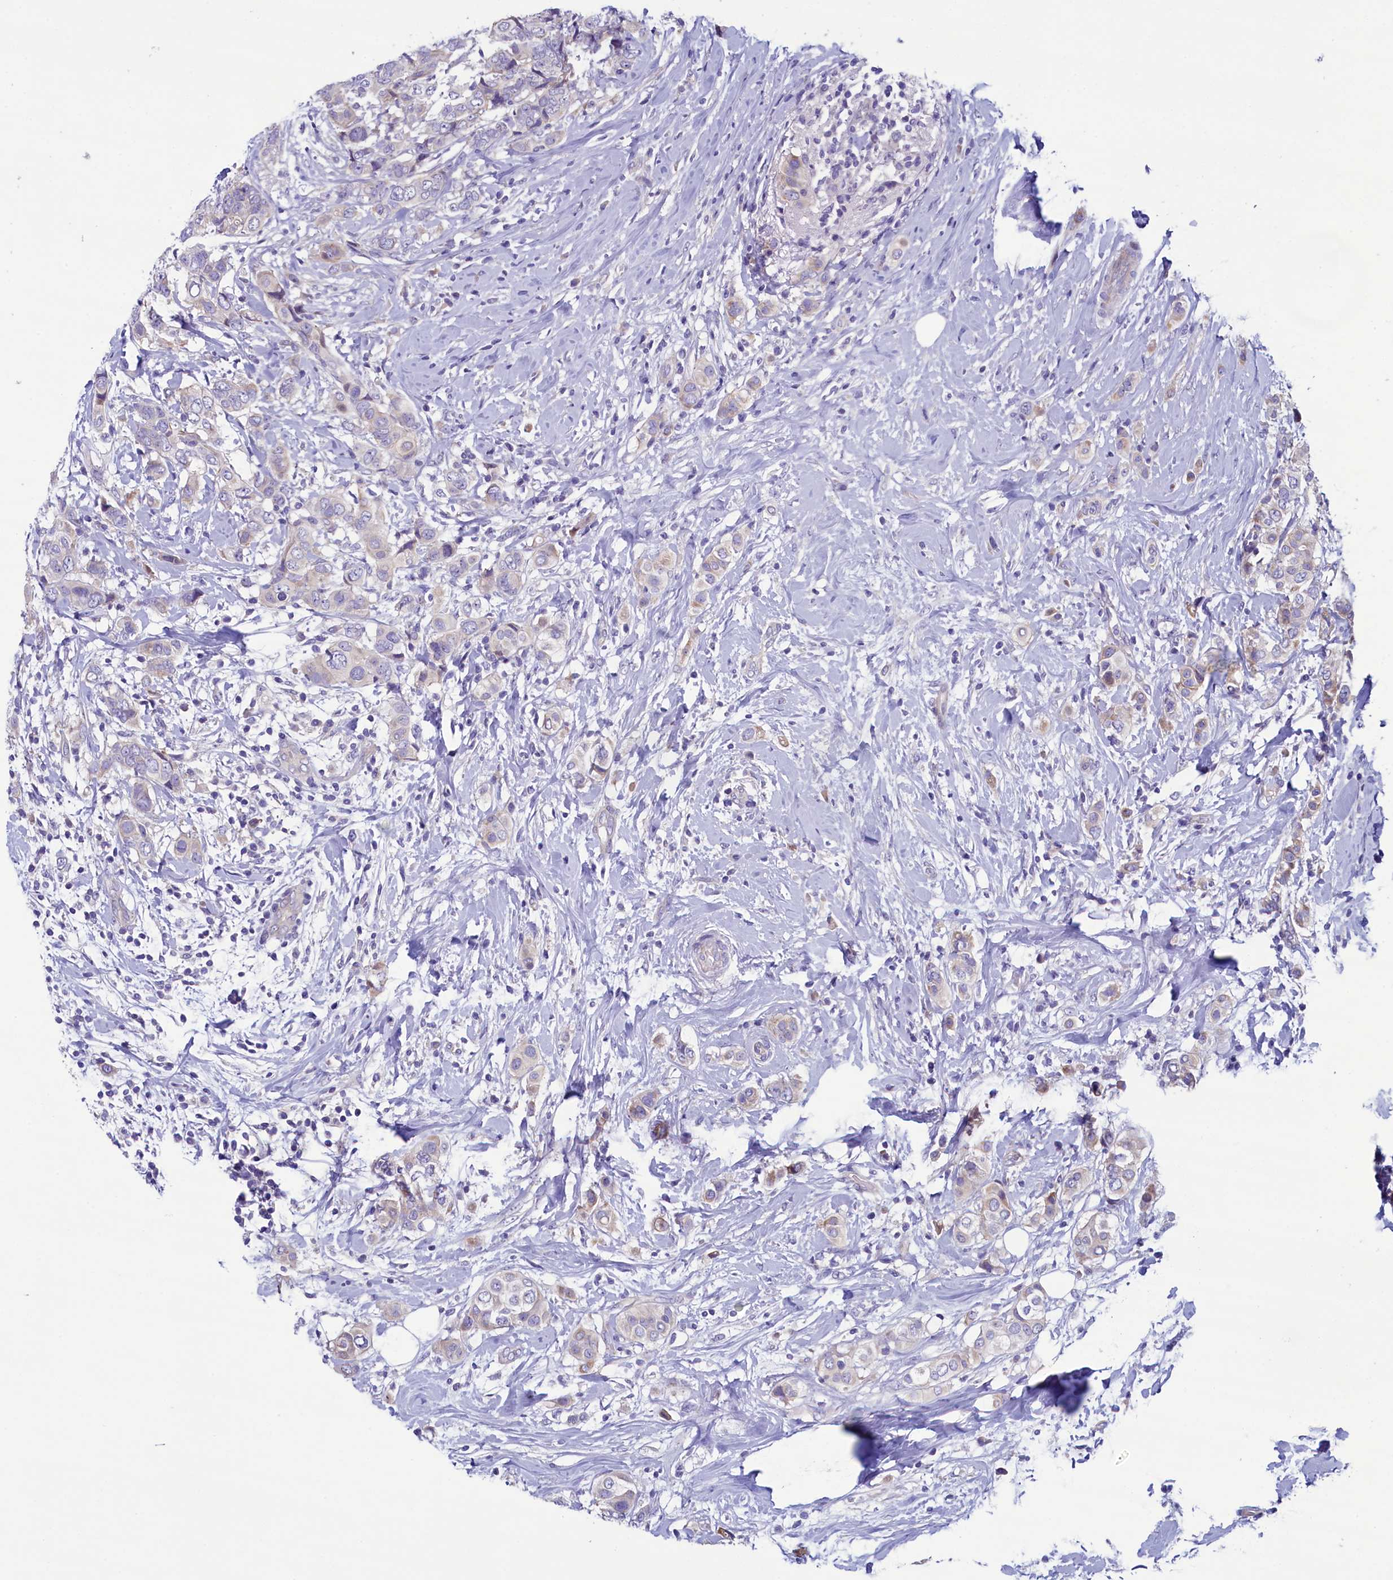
{"staining": {"intensity": "negative", "quantity": "none", "location": "none"}, "tissue": "breast cancer", "cell_type": "Tumor cells", "image_type": "cancer", "snomed": [{"axis": "morphology", "description": "Lobular carcinoma"}, {"axis": "topography", "description": "Breast"}], "caption": "There is no significant expression in tumor cells of breast cancer (lobular carcinoma). The staining was performed using DAB to visualize the protein expression in brown, while the nuclei were stained in blue with hematoxylin (Magnification: 20x).", "gene": "KRBOX5", "patient": {"sex": "female", "age": 51}}